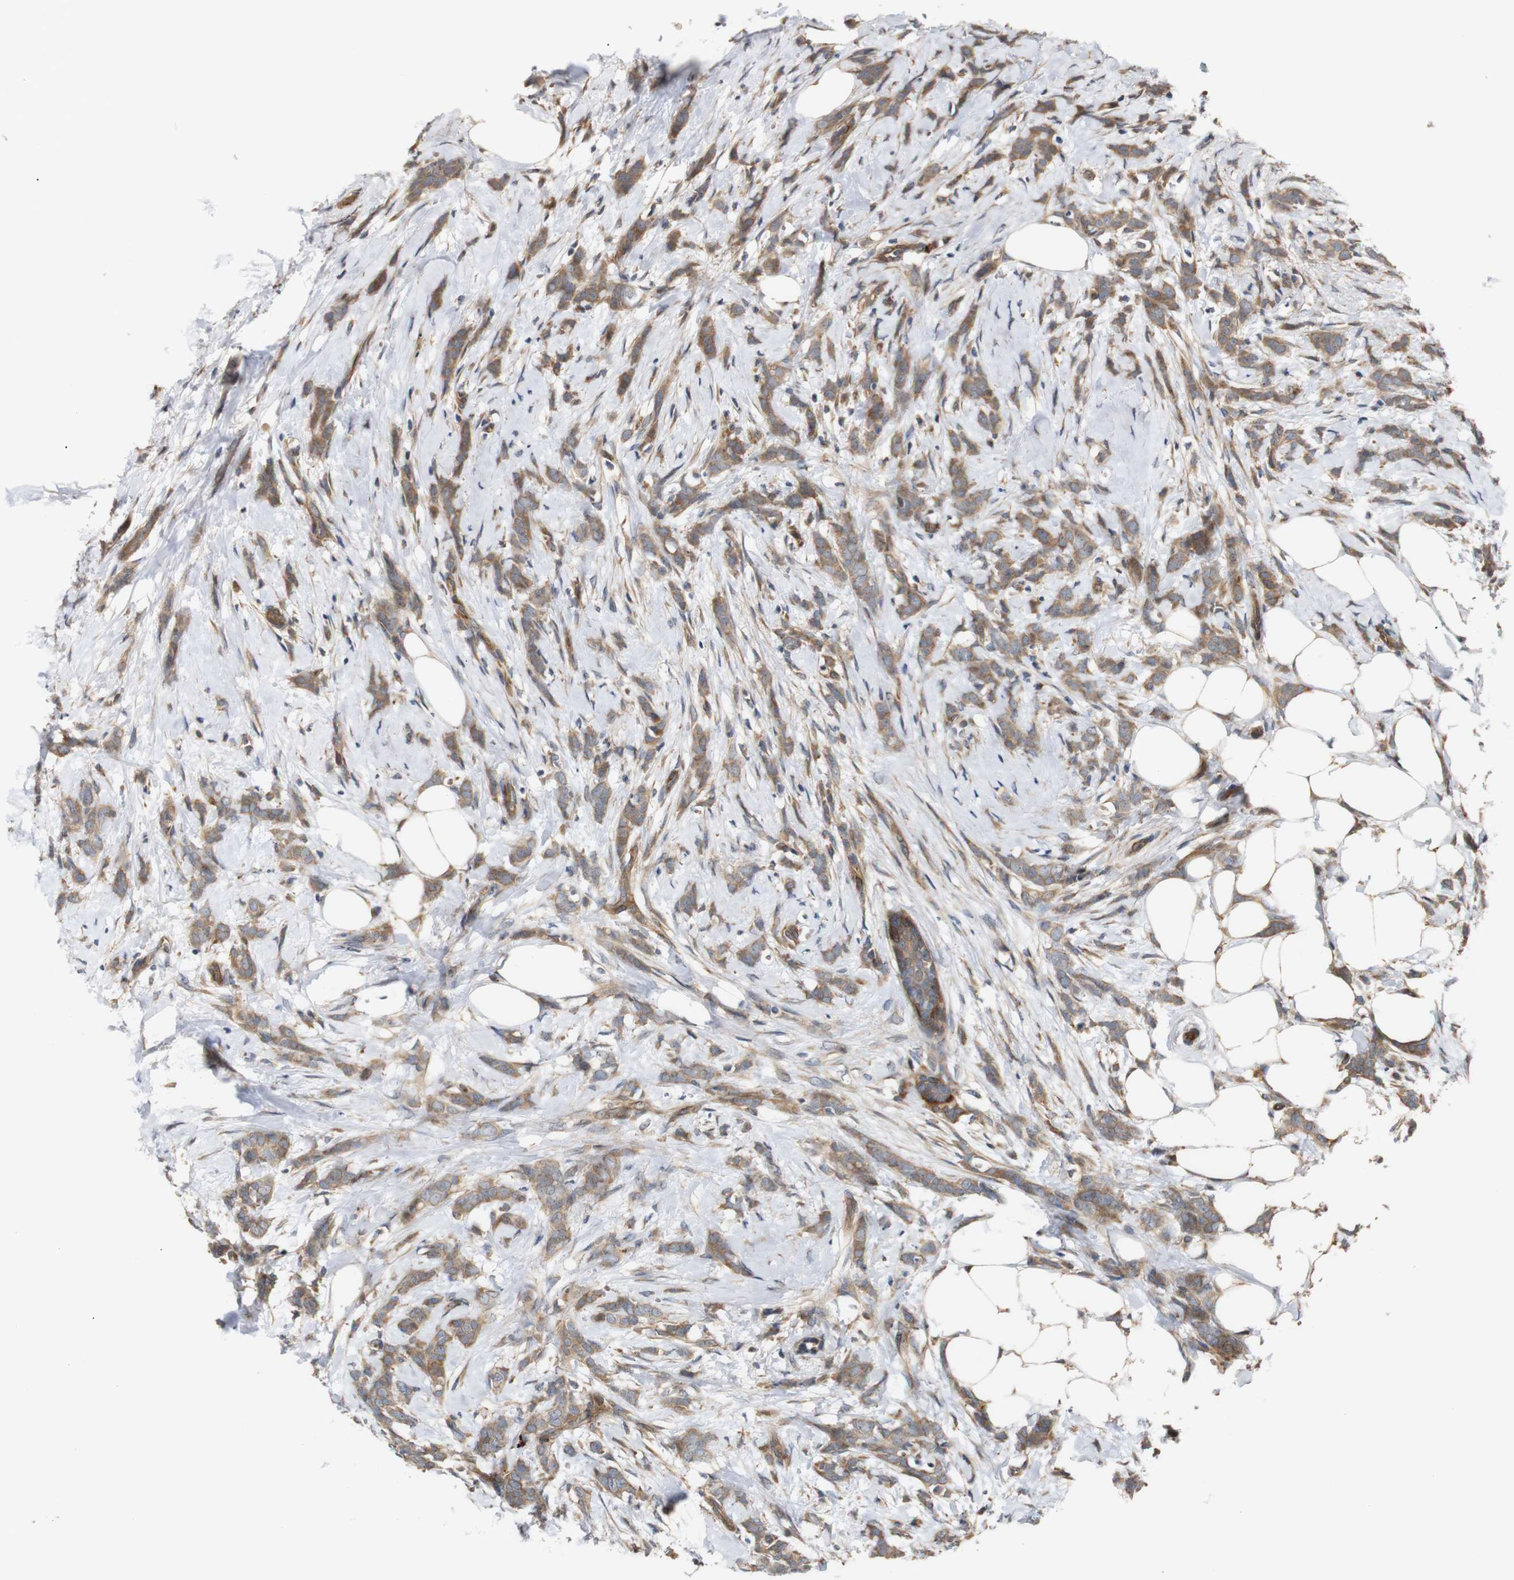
{"staining": {"intensity": "moderate", "quantity": ">75%", "location": "cytoplasmic/membranous"}, "tissue": "breast cancer", "cell_type": "Tumor cells", "image_type": "cancer", "snomed": [{"axis": "morphology", "description": "Lobular carcinoma, in situ"}, {"axis": "morphology", "description": "Lobular carcinoma"}, {"axis": "topography", "description": "Breast"}], "caption": "Immunohistochemistry (DAB) staining of breast lobular carcinoma in situ shows moderate cytoplasmic/membranous protein expression in approximately >75% of tumor cells. The staining is performed using DAB brown chromogen to label protein expression. The nuclei are counter-stained blue using hematoxylin.", "gene": "RPTOR", "patient": {"sex": "female", "age": 41}}